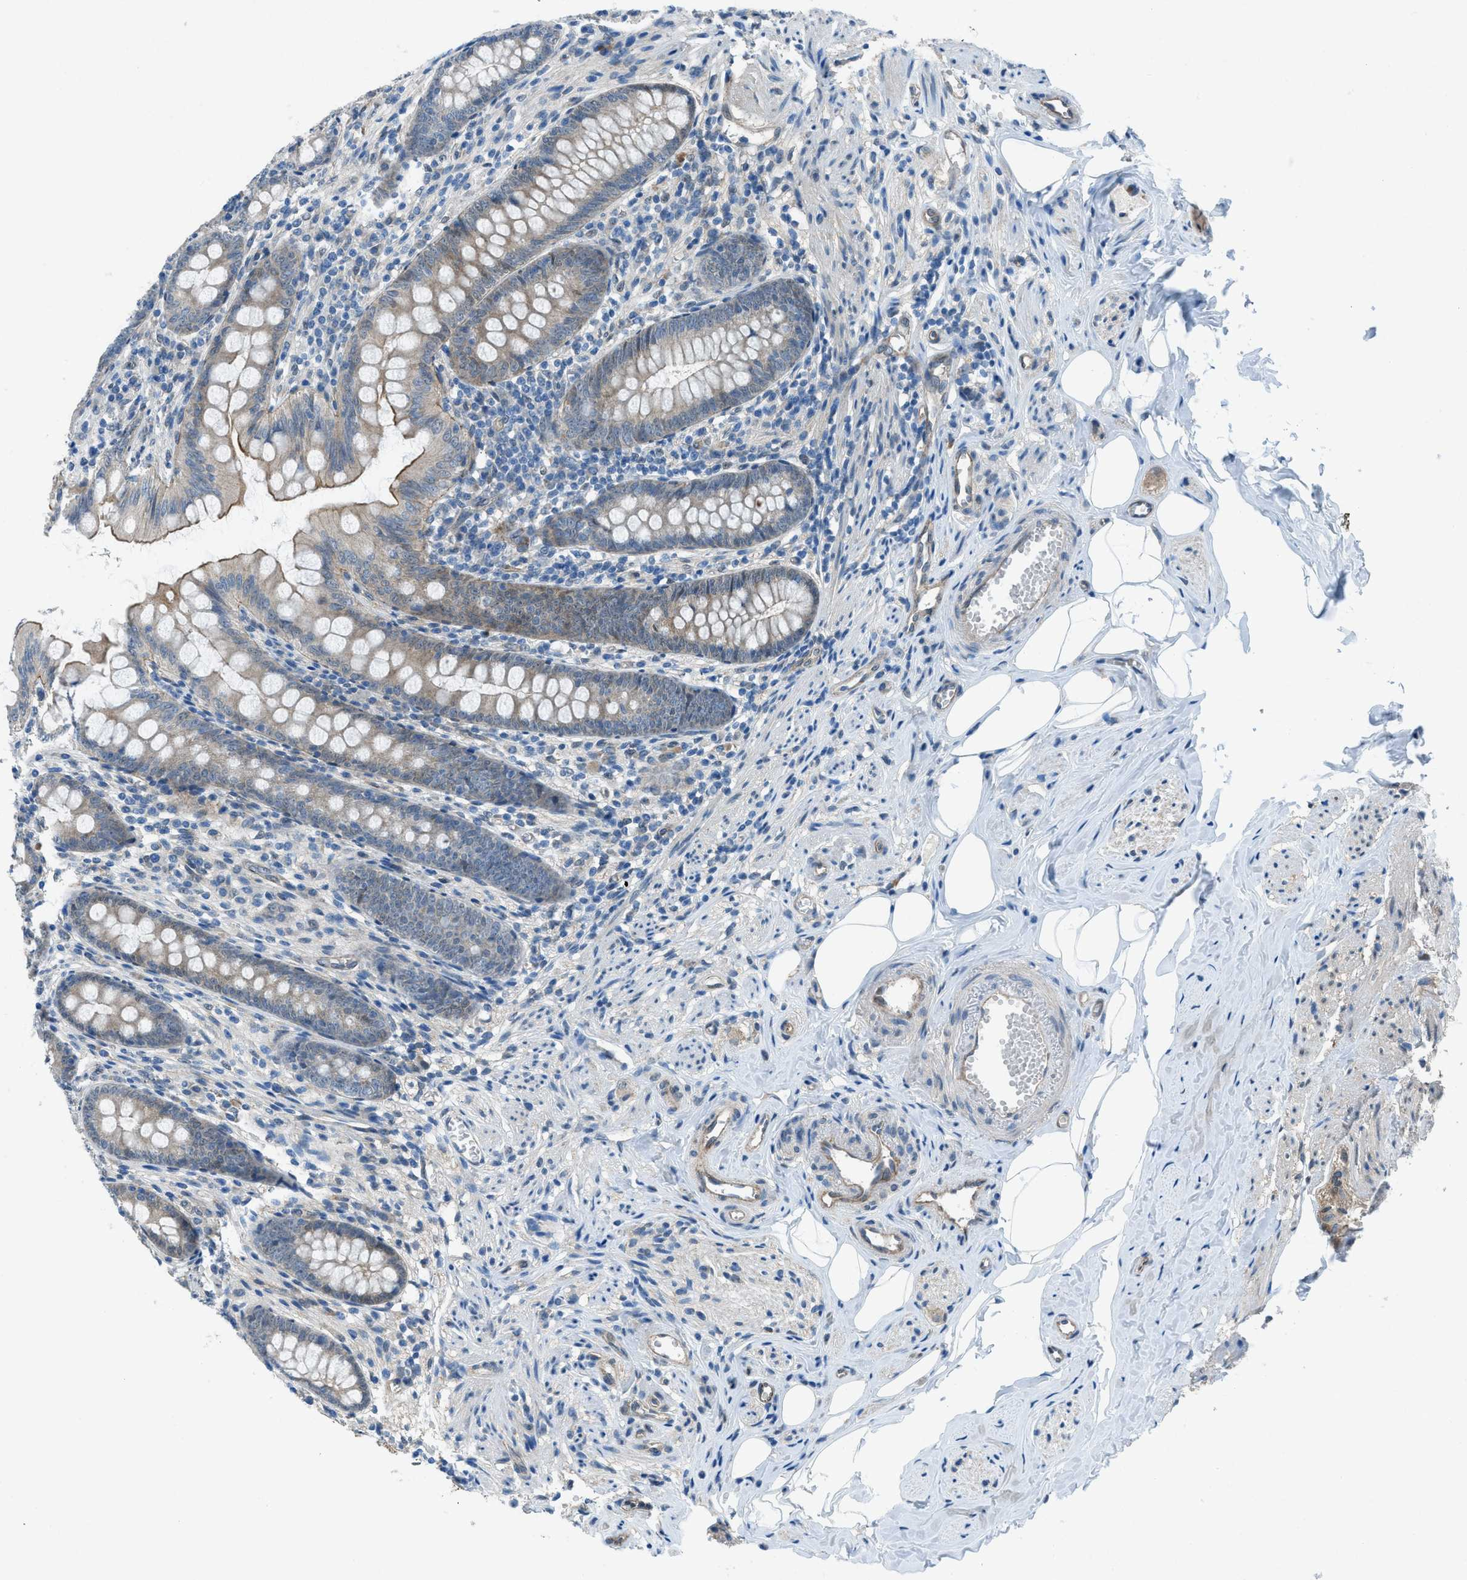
{"staining": {"intensity": "moderate", "quantity": "25%-75%", "location": "cytoplasmic/membranous"}, "tissue": "appendix", "cell_type": "Glandular cells", "image_type": "normal", "snomed": [{"axis": "morphology", "description": "Normal tissue, NOS"}, {"axis": "topography", "description": "Appendix"}], "caption": "Immunohistochemical staining of unremarkable appendix displays 25%-75% levels of moderate cytoplasmic/membranous protein positivity in about 25%-75% of glandular cells.", "gene": "PRKN", "patient": {"sex": "female", "age": 77}}